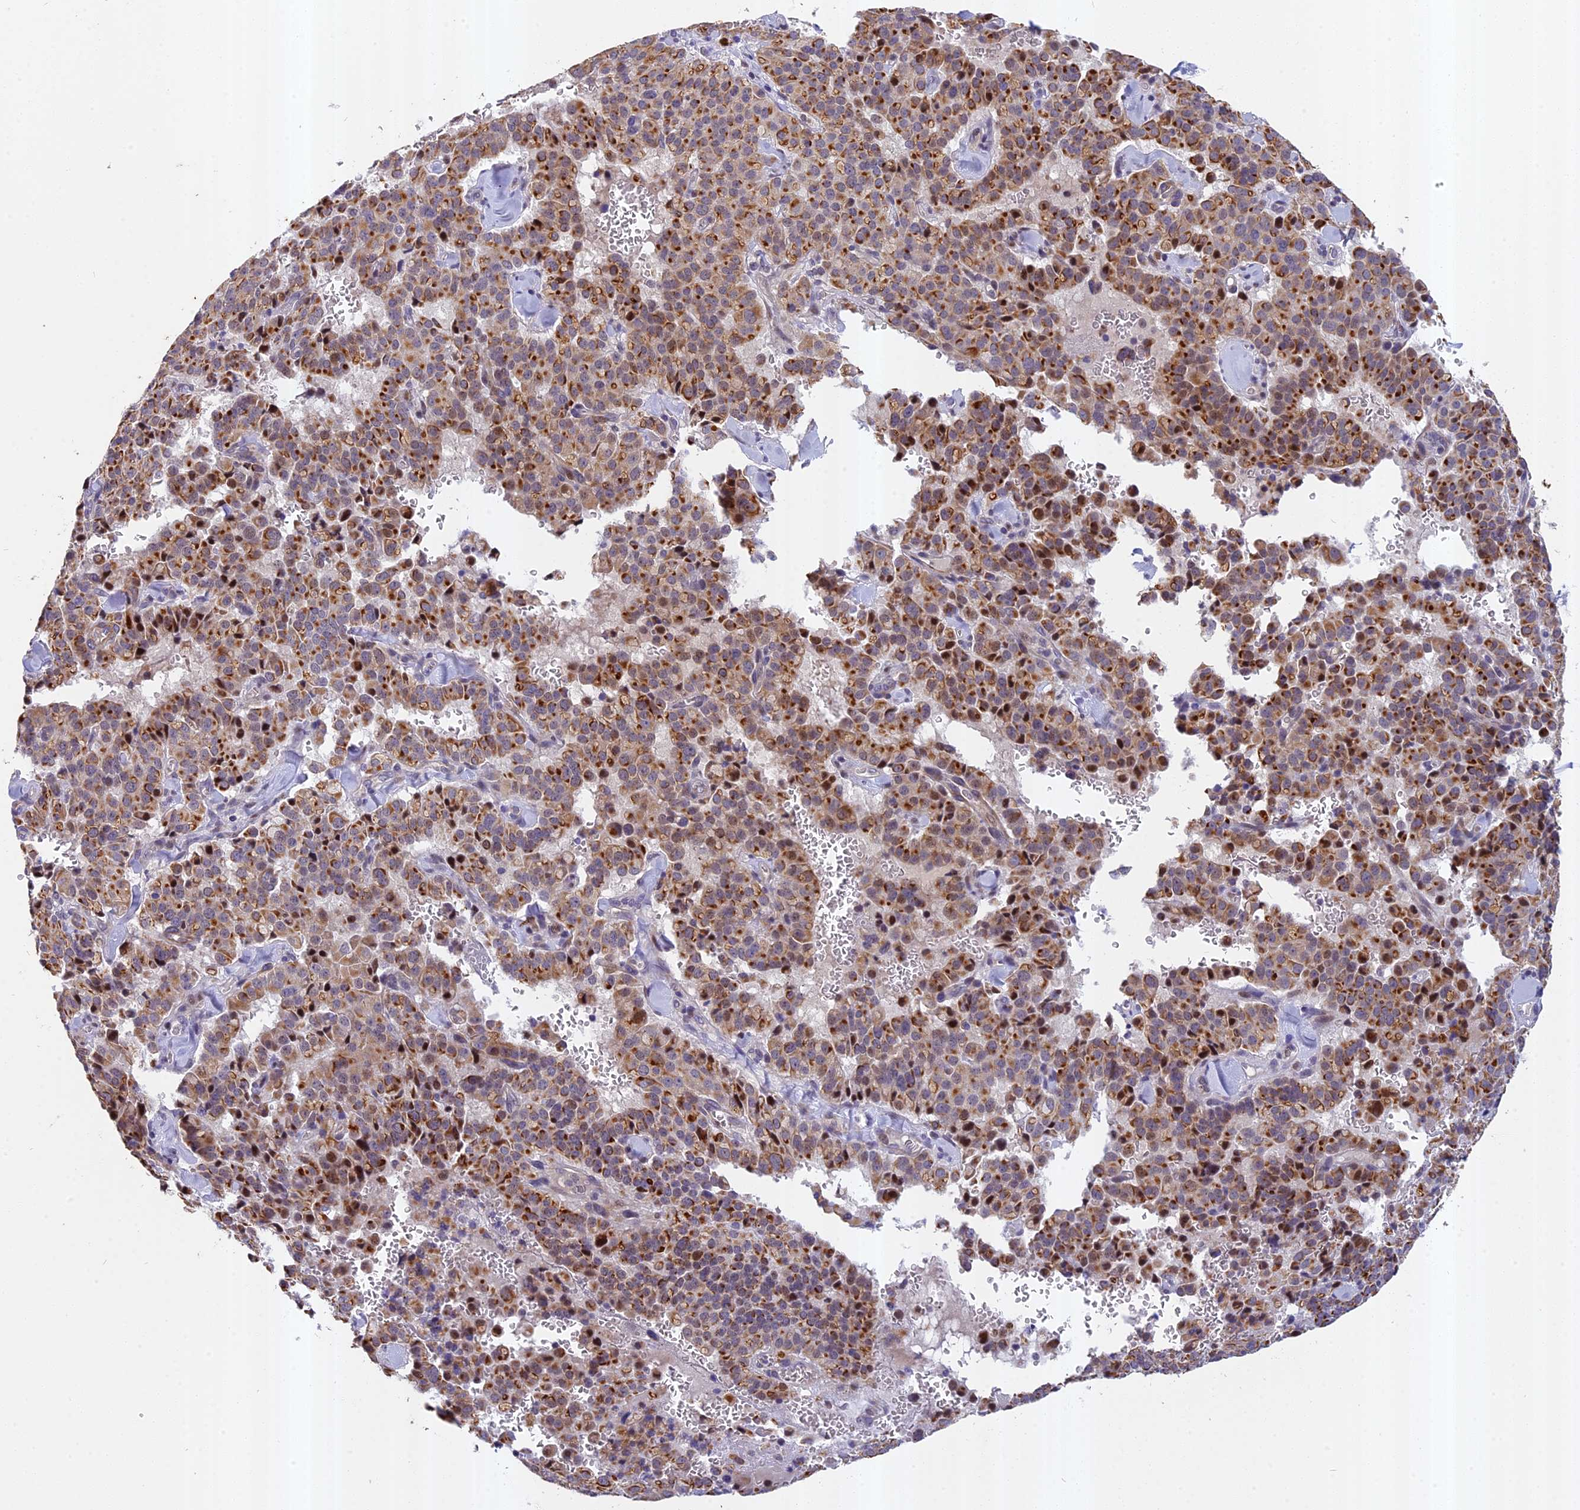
{"staining": {"intensity": "moderate", "quantity": ">75%", "location": "cytoplasmic/membranous,nuclear"}, "tissue": "pancreatic cancer", "cell_type": "Tumor cells", "image_type": "cancer", "snomed": [{"axis": "morphology", "description": "Adenocarcinoma, NOS"}, {"axis": "topography", "description": "Pancreas"}], "caption": "Protein expression analysis of pancreatic cancer (adenocarcinoma) exhibits moderate cytoplasmic/membranous and nuclear positivity in about >75% of tumor cells. Nuclei are stained in blue.", "gene": "ANKRD34B", "patient": {"sex": "male", "age": 65}}